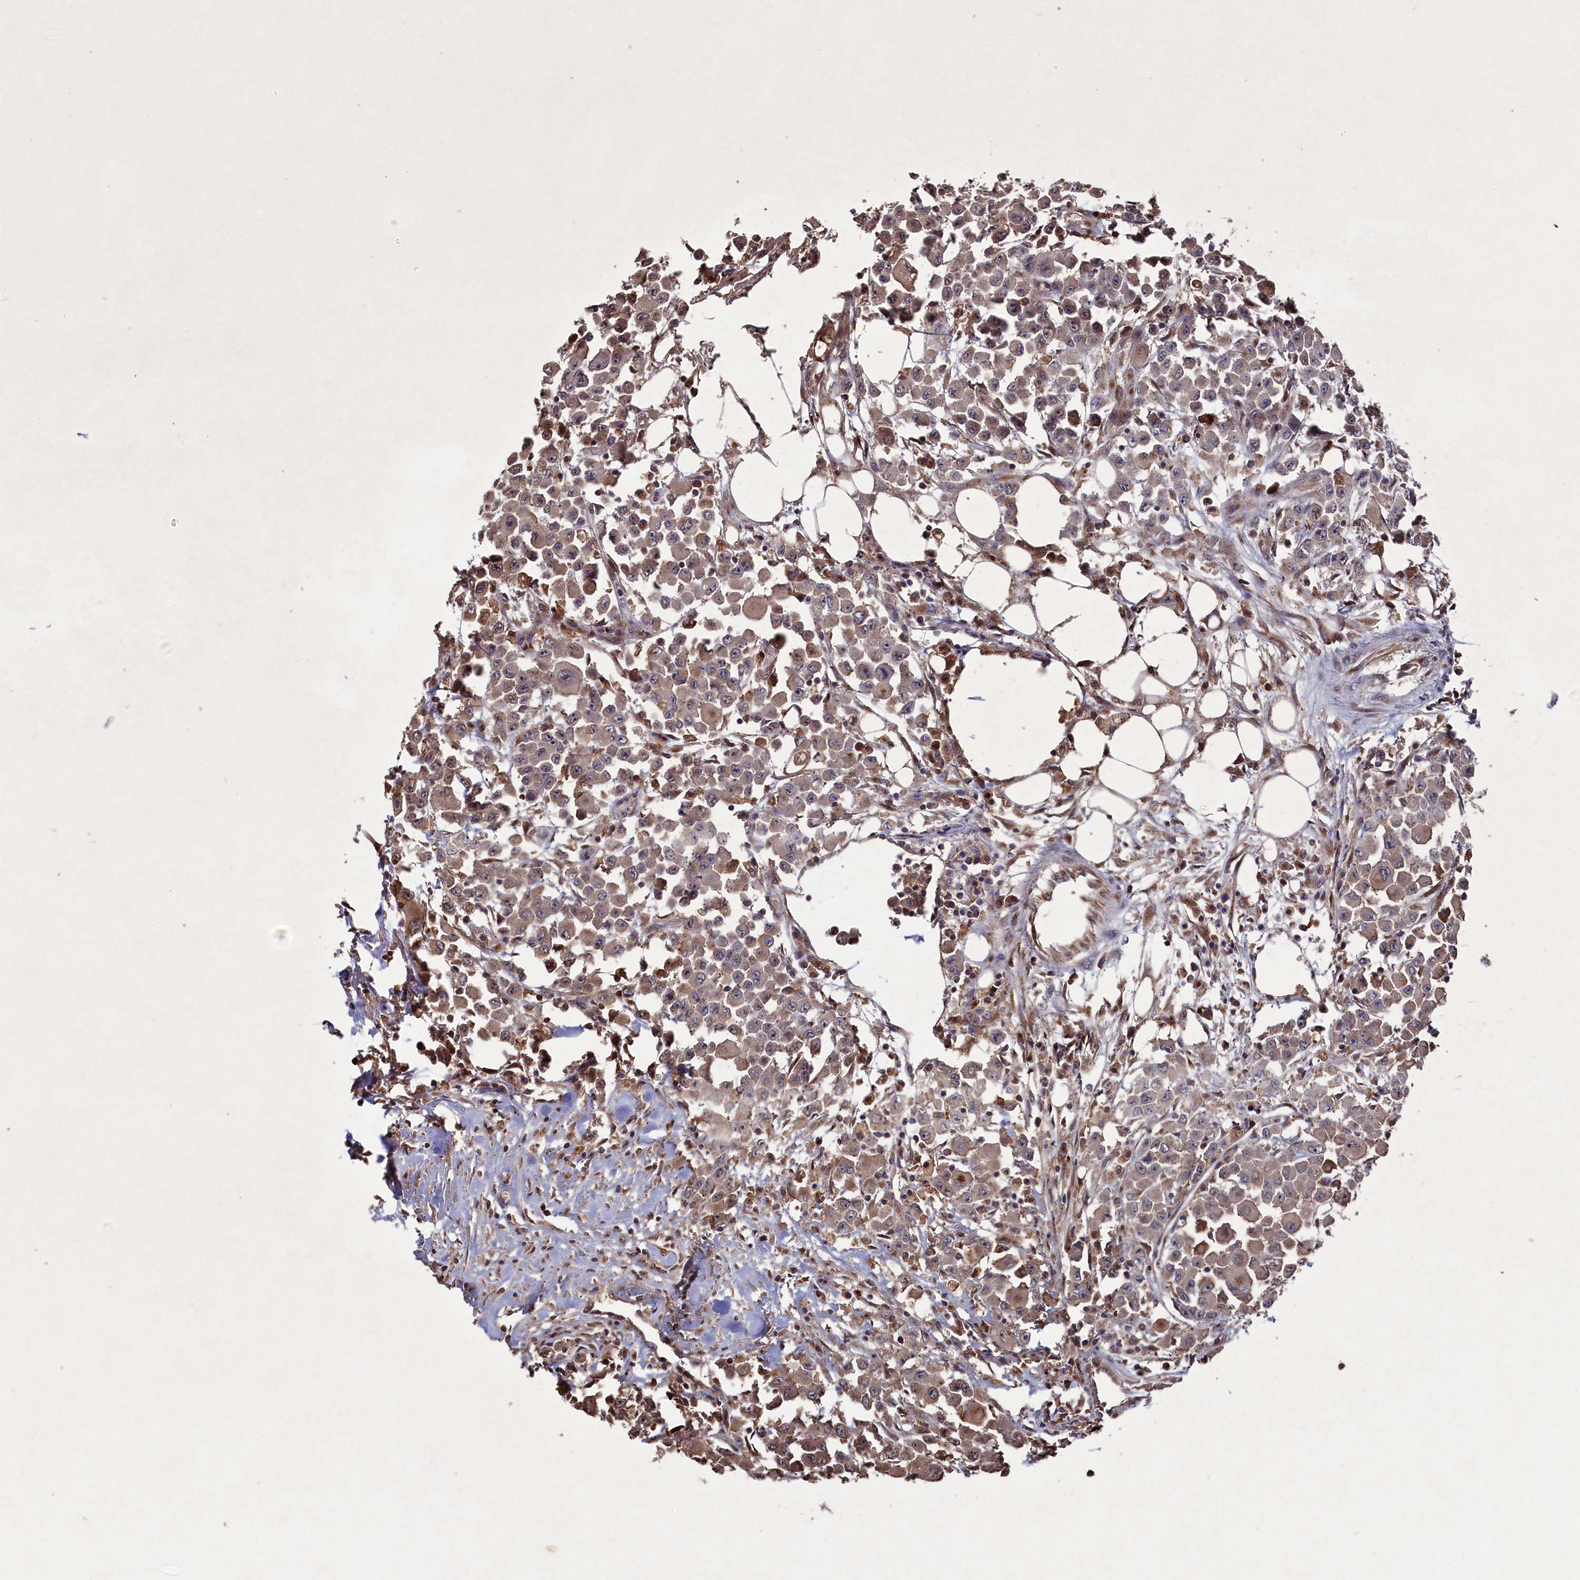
{"staining": {"intensity": "weak", "quantity": ">75%", "location": "cytoplasmic/membranous"}, "tissue": "colorectal cancer", "cell_type": "Tumor cells", "image_type": "cancer", "snomed": [{"axis": "morphology", "description": "Adenocarcinoma, NOS"}, {"axis": "topography", "description": "Colon"}], "caption": "Weak cytoplasmic/membranous protein positivity is present in about >75% of tumor cells in colorectal cancer (adenocarcinoma).", "gene": "NAA60", "patient": {"sex": "male", "age": 51}}